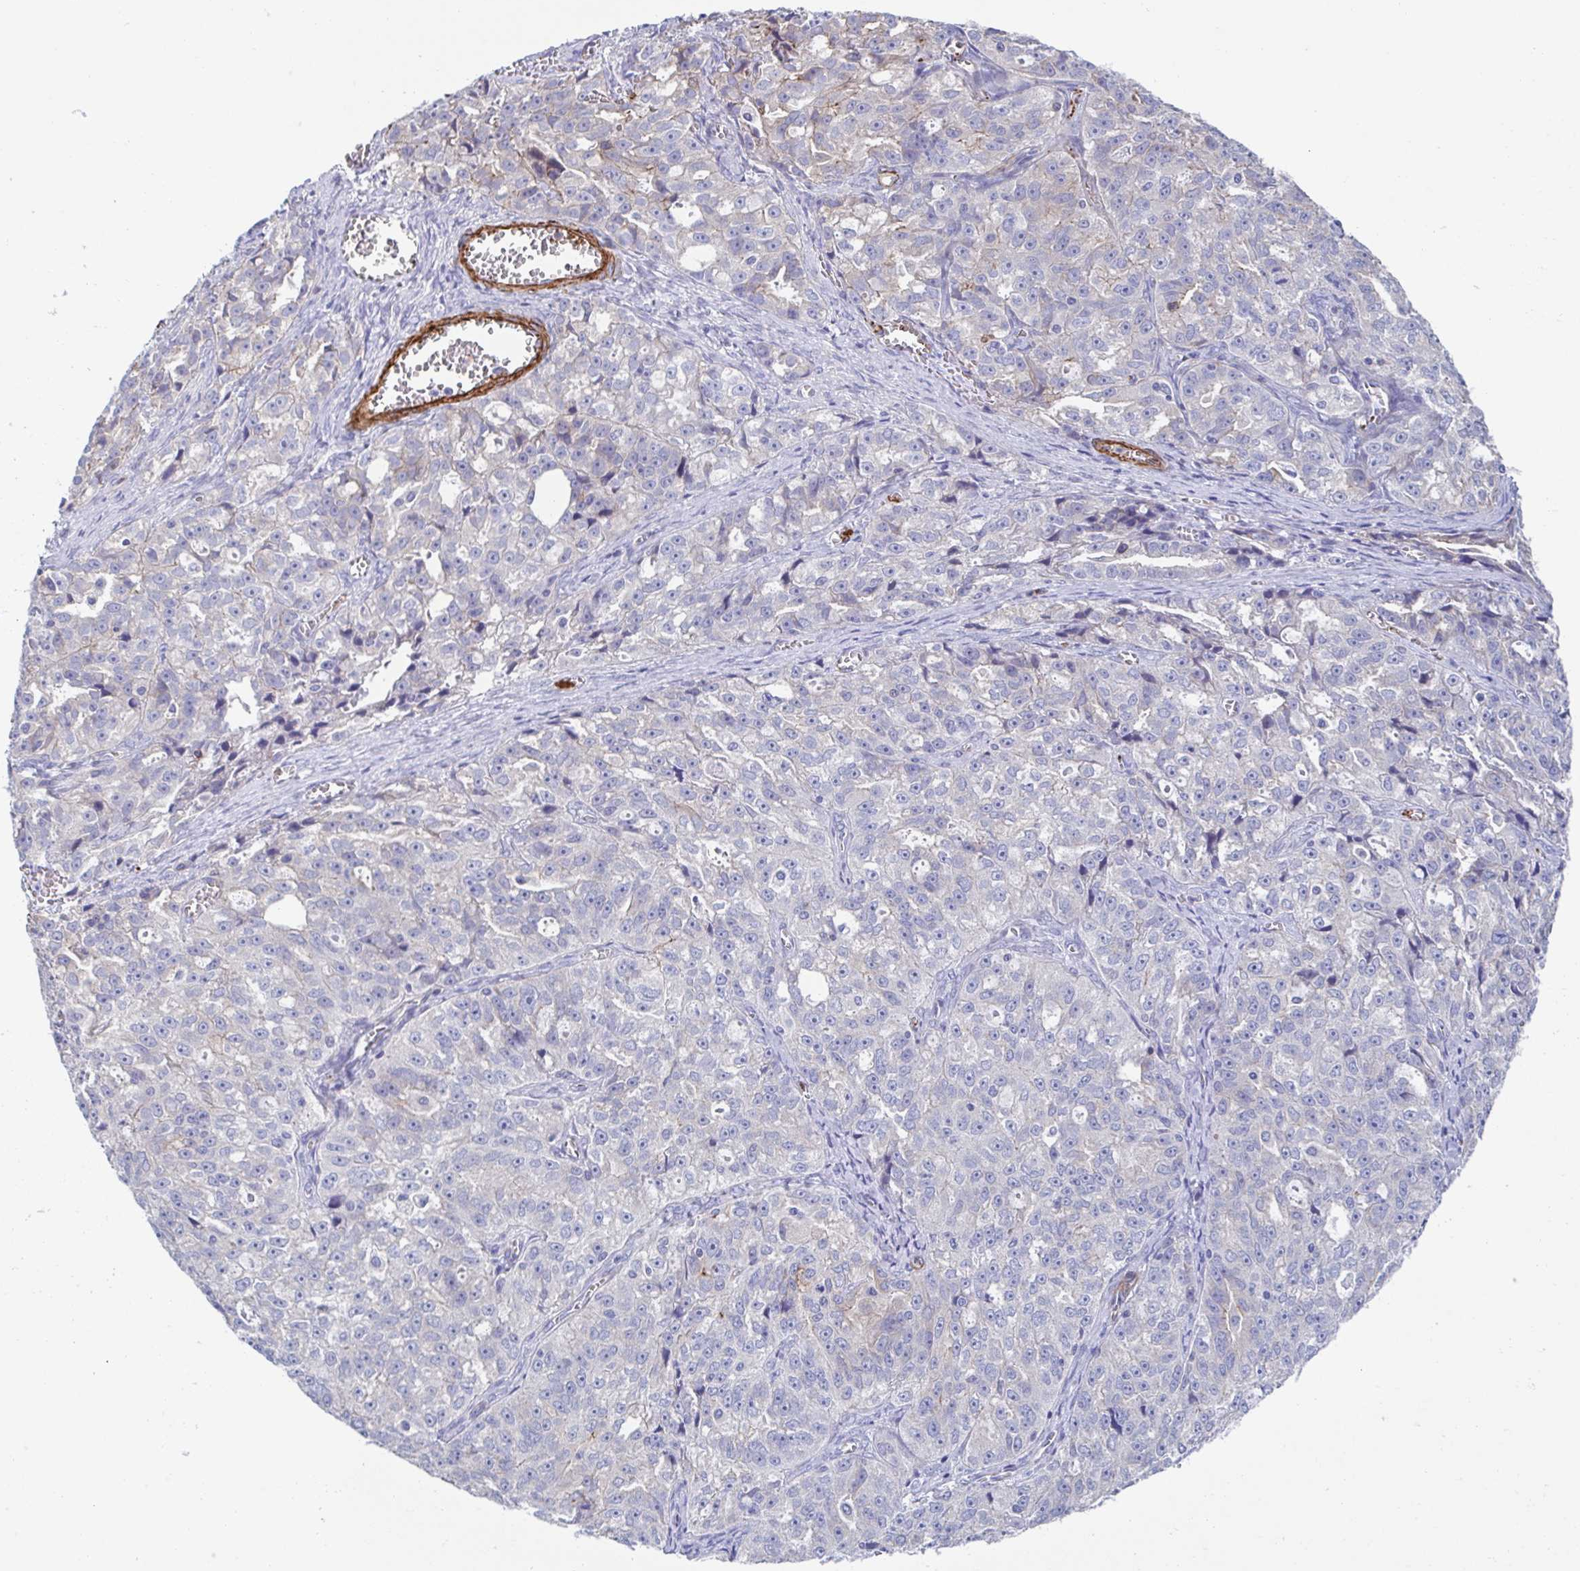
{"staining": {"intensity": "negative", "quantity": "none", "location": "none"}, "tissue": "ovarian cancer", "cell_type": "Tumor cells", "image_type": "cancer", "snomed": [{"axis": "morphology", "description": "Cystadenocarcinoma, serous, NOS"}, {"axis": "topography", "description": "Ovary"}], "caption": "This is a image of immunohistochemistry staining of ovarian cancer (serous cystadenocarcinoma), which shows no staining in tumor cells.", "gene": "KLC3", "patient": {"sex": "female", "age": 51}}